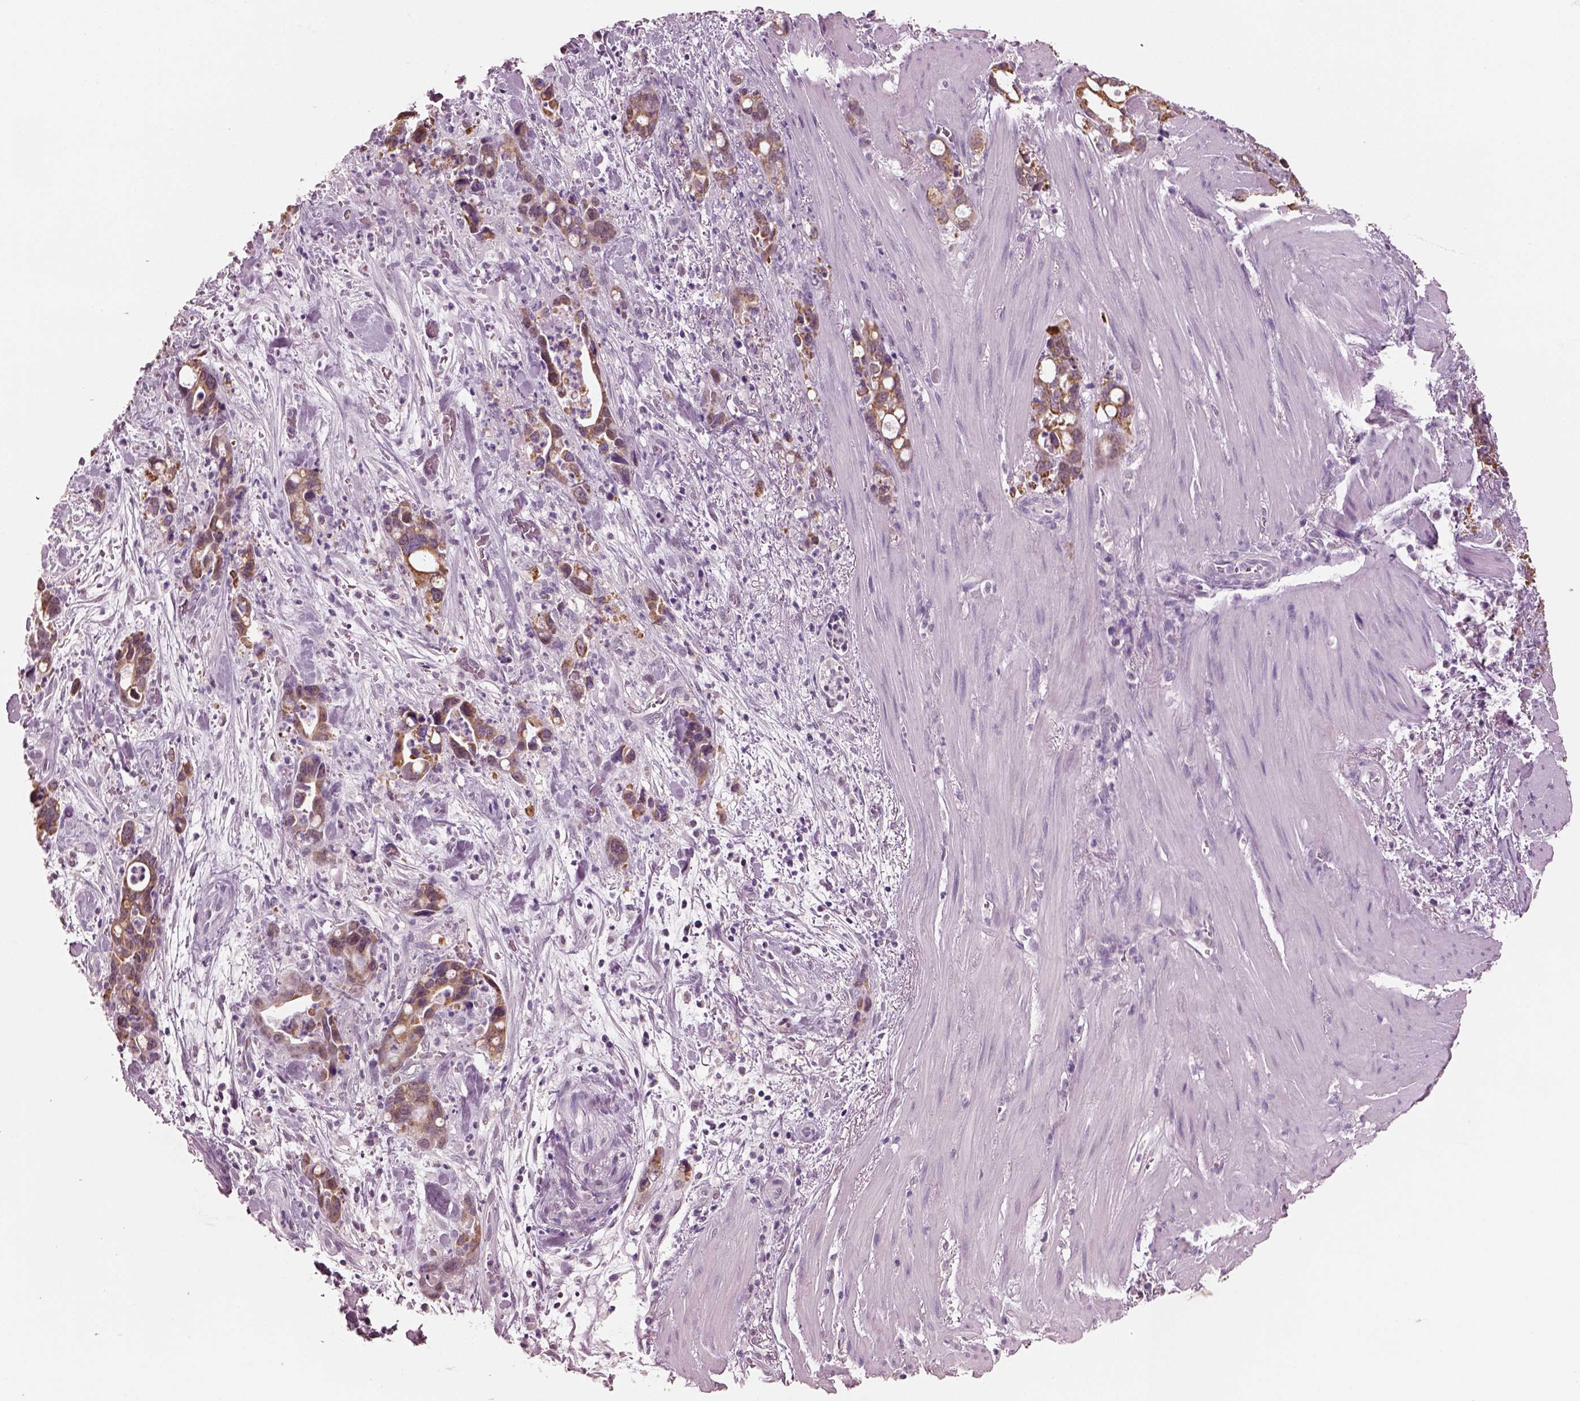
{"staining": {"intensity": "strong", "quantity": ">75%", "location": "cytoplasmic/membranous"}, "tissue": "stomach cancer", "cell_type": "Tumor cells", "image_type": "cancer", "snomed": [{"axis": "morphology", "description": "Normal tissue, NOS"}, {"axis": "morphology", "description": "Adenocarcinoma, NOS"}, {"axis": "topography", "description": "Esophagus"}, {"axis": "topography", "description": "Stomach, upper"}], "caption": "Immunohistochemical staining of human adenocarcinoma (stomach) exhibits strong cytoplasmic/membranous protein expression in approximately >75% of tumor cells. (DAB IHC, brown staining for protein, blue staining for nuclei).", "gene": "ELSPBP1", "patient": {"sex": "male", "age": 74}}